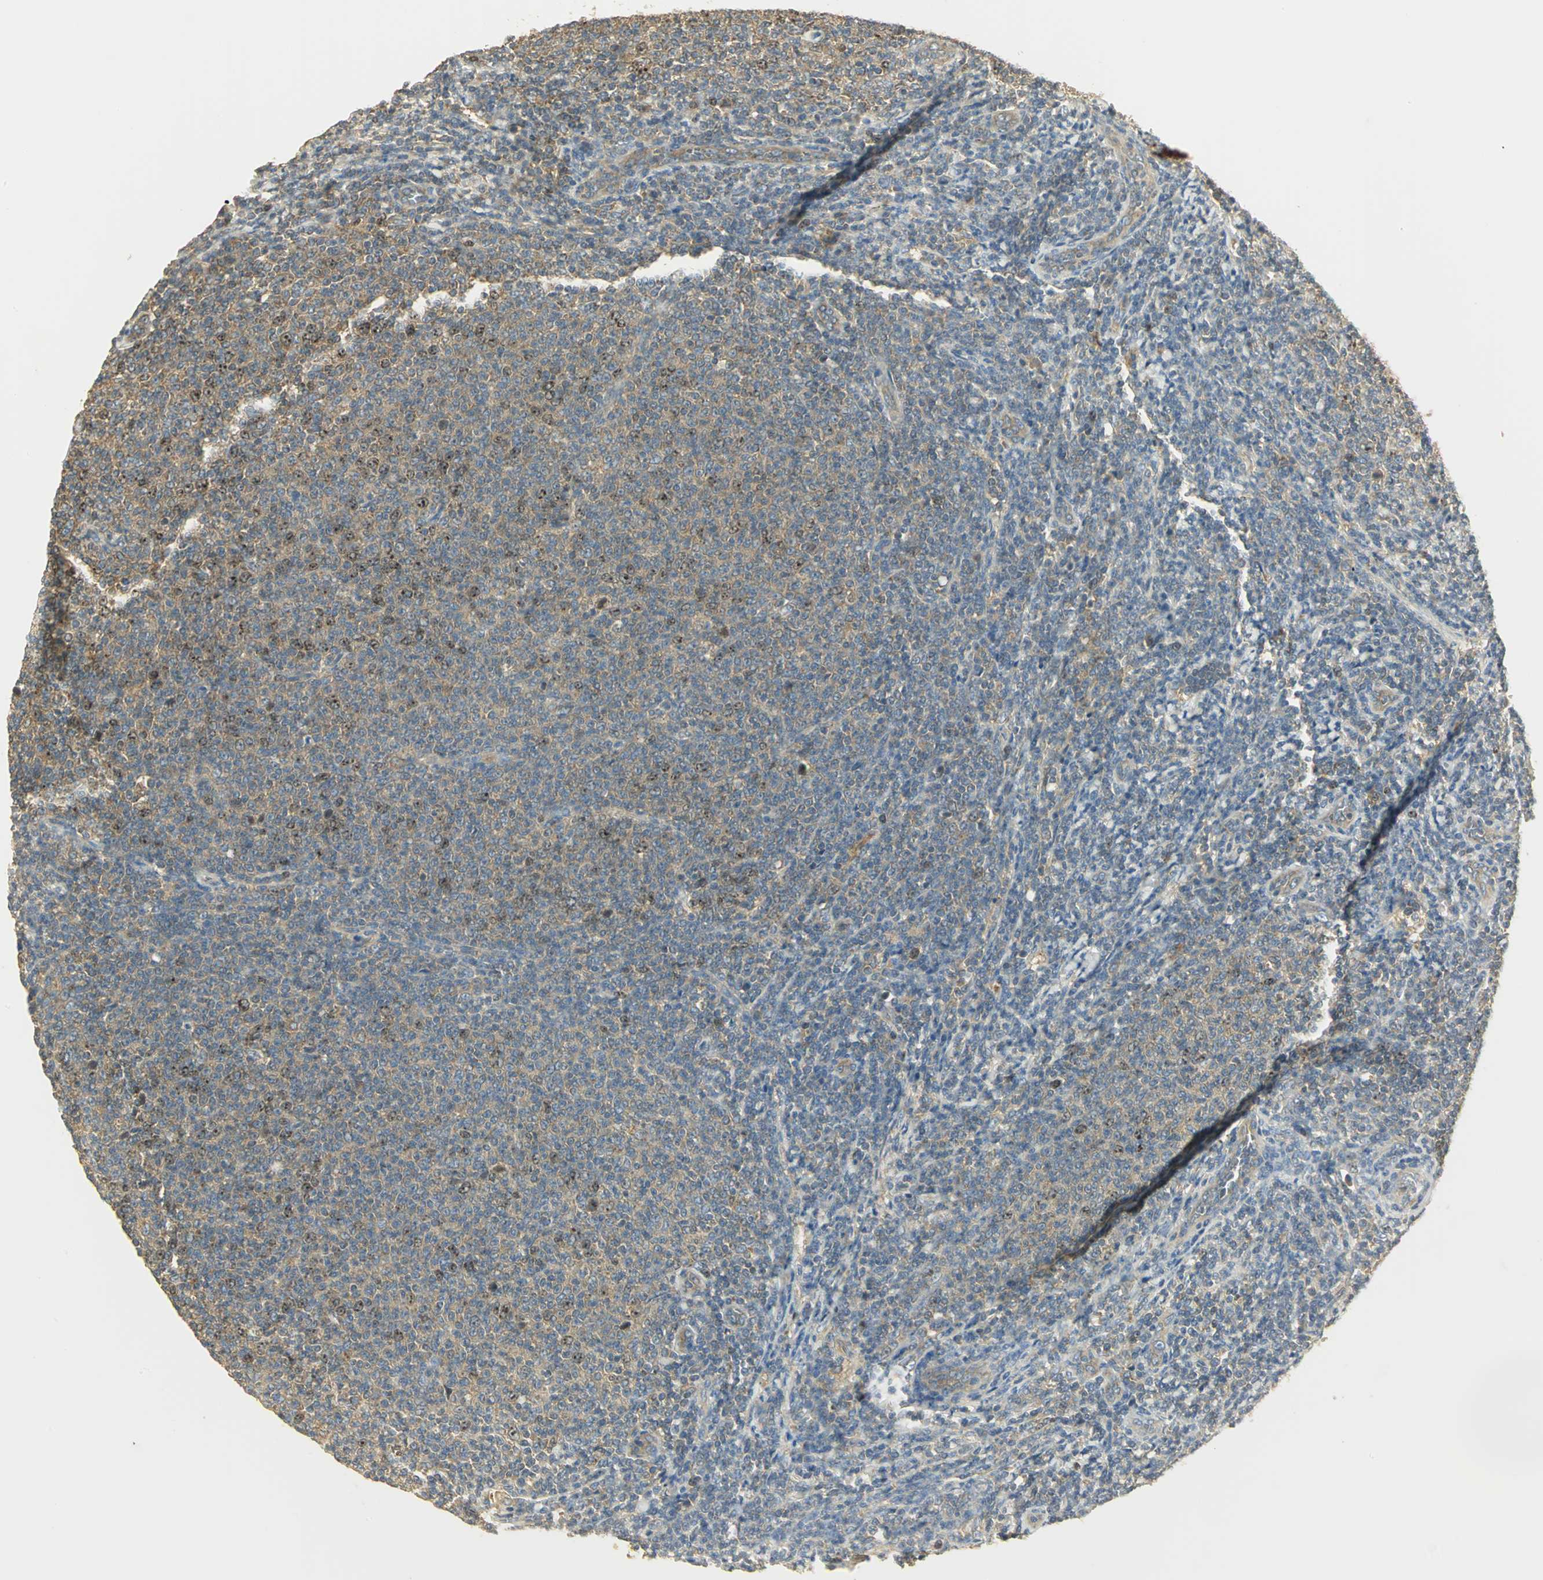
{"staining": {"intensity": "moderate", "quantity": ">75%", "location": "cytoplasmic/membranous,nuclear"}, "tissue": "lymphoma", "cell_type": "Tumor cells", "image_type": "cancer", "snomed": [{"axis": "morphology", "description": "Malignant lymphoma, non-Hodgkin's type, Low grade"}, {"axis": "topography", "description": "Lymph node"}], "caption": "A photomicrograph of human lymphoma stained for a protein demonstrates moderate cytoplasmic/membranous and nuclear brown staining in tumor cells.", "gene": "RARS1", "patient": {"sex": "male", "age": 66}}